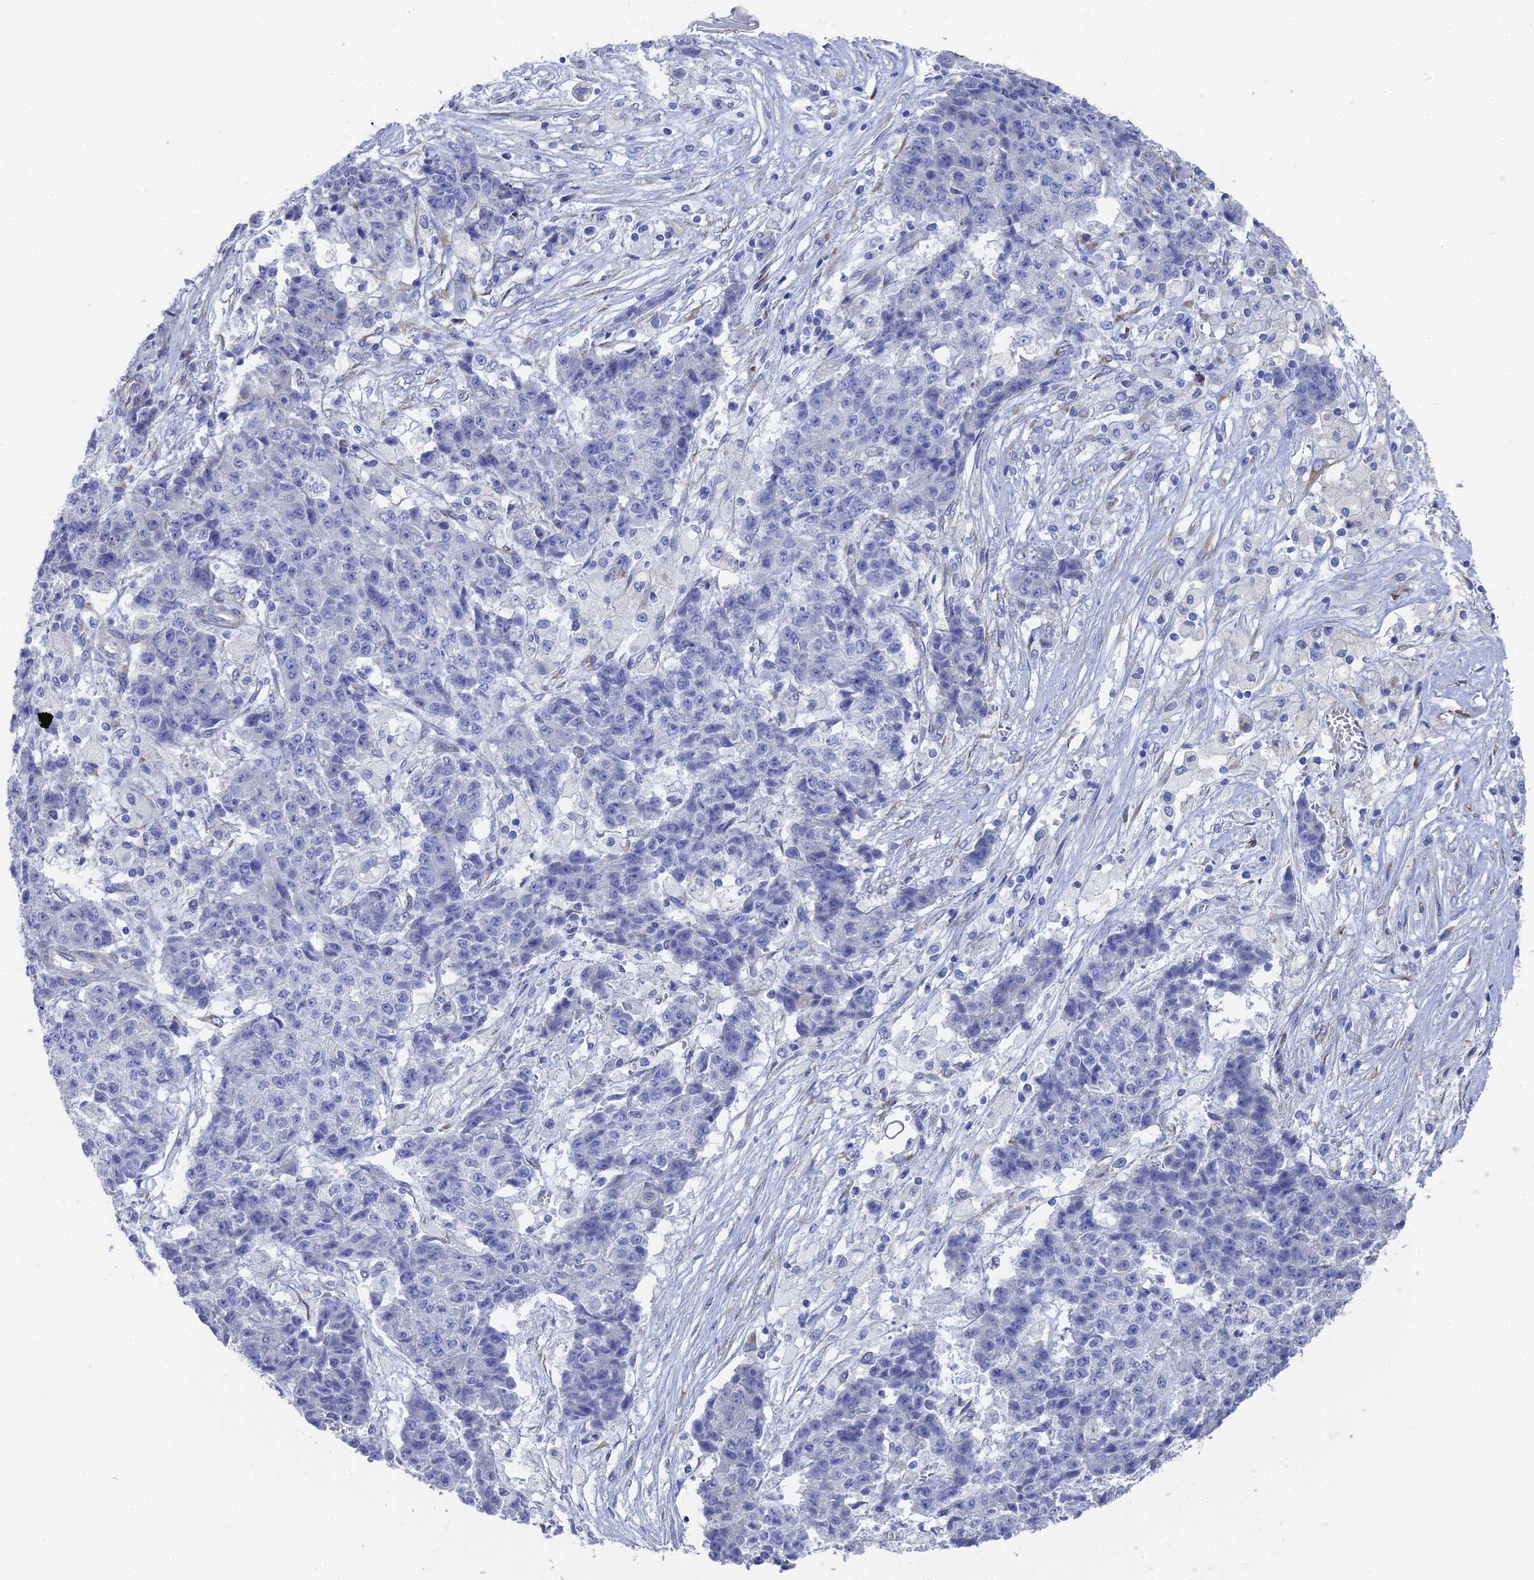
{"staining": {"intensity": "negative", "quantity": "none", "location": "none"}, "tissue": "ovarian cancer", "cell_type": "Tumor cells", "image_type": "cancer", "snomed": [{"axis": "morphology", "description": "Carcinoma, endometroid"}, {"axis": "topography", "description": "Ovary"}], "caption": "DAB (3,3'-diaminobenzidine) immunohistochemical staining of endometroid carcinoma (ovarian) displays no significant expression in tumor cells.", "gene": "TNNT3", "patient": {"sex": "female", "age": 42}}